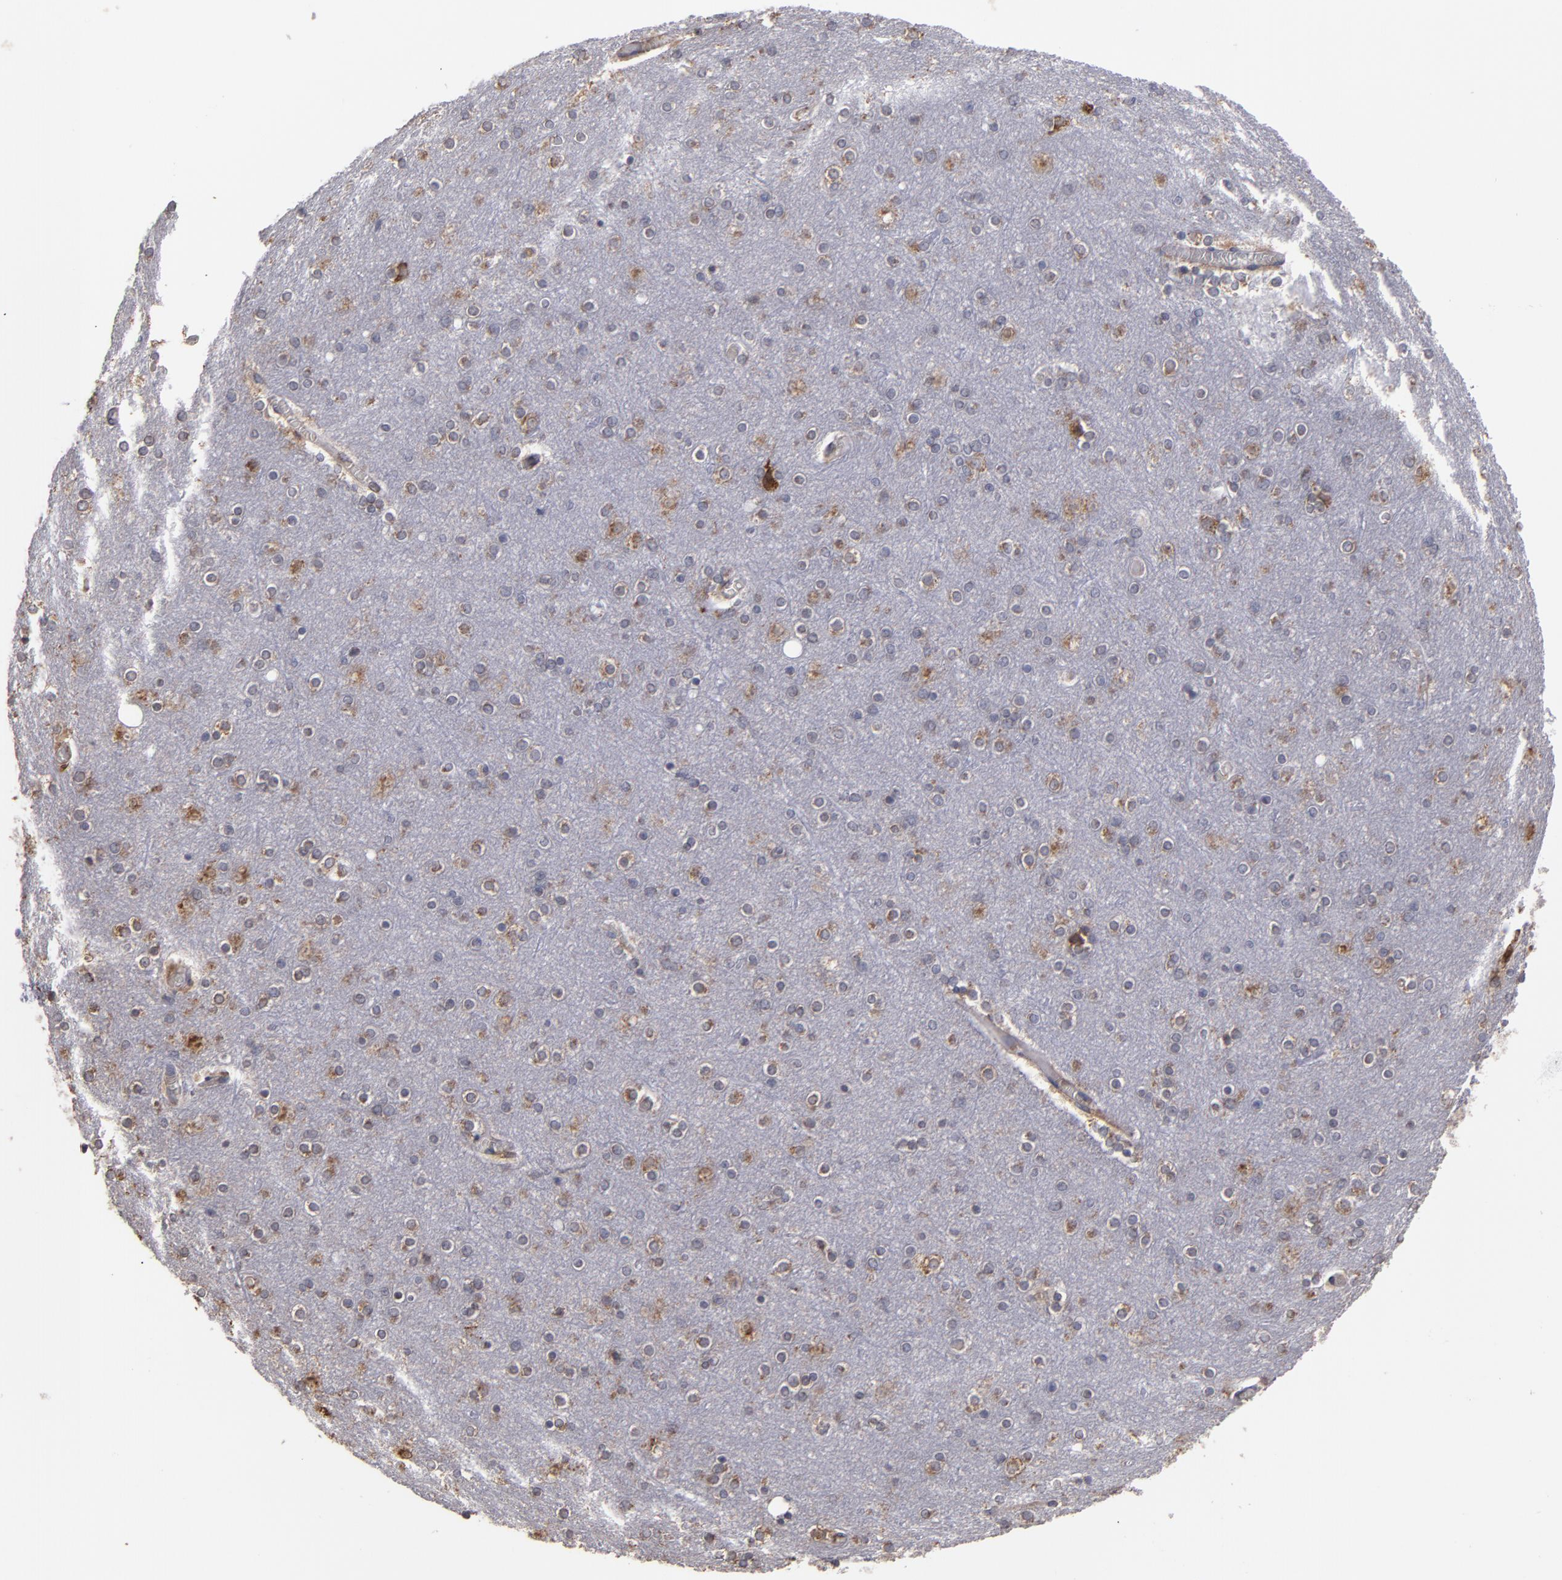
{"staining": {"intensity": "negative", "quantity": "none", "location": "none"}, "tissue": "cerebral cortex", "cell_type": "Endothelial cells", "image_type": "normal", "snomed": [{"axis": "morphology", "description": "Normal tissue, NOS"}, {"axis": "topography", "description": "Cerebral cortex"}], "caption": "IHC of benign cerebral cortex exhibits no positivity in endothelial cells.", "gene": "SND1", "patient": {"sex": "female", "age": 54}}